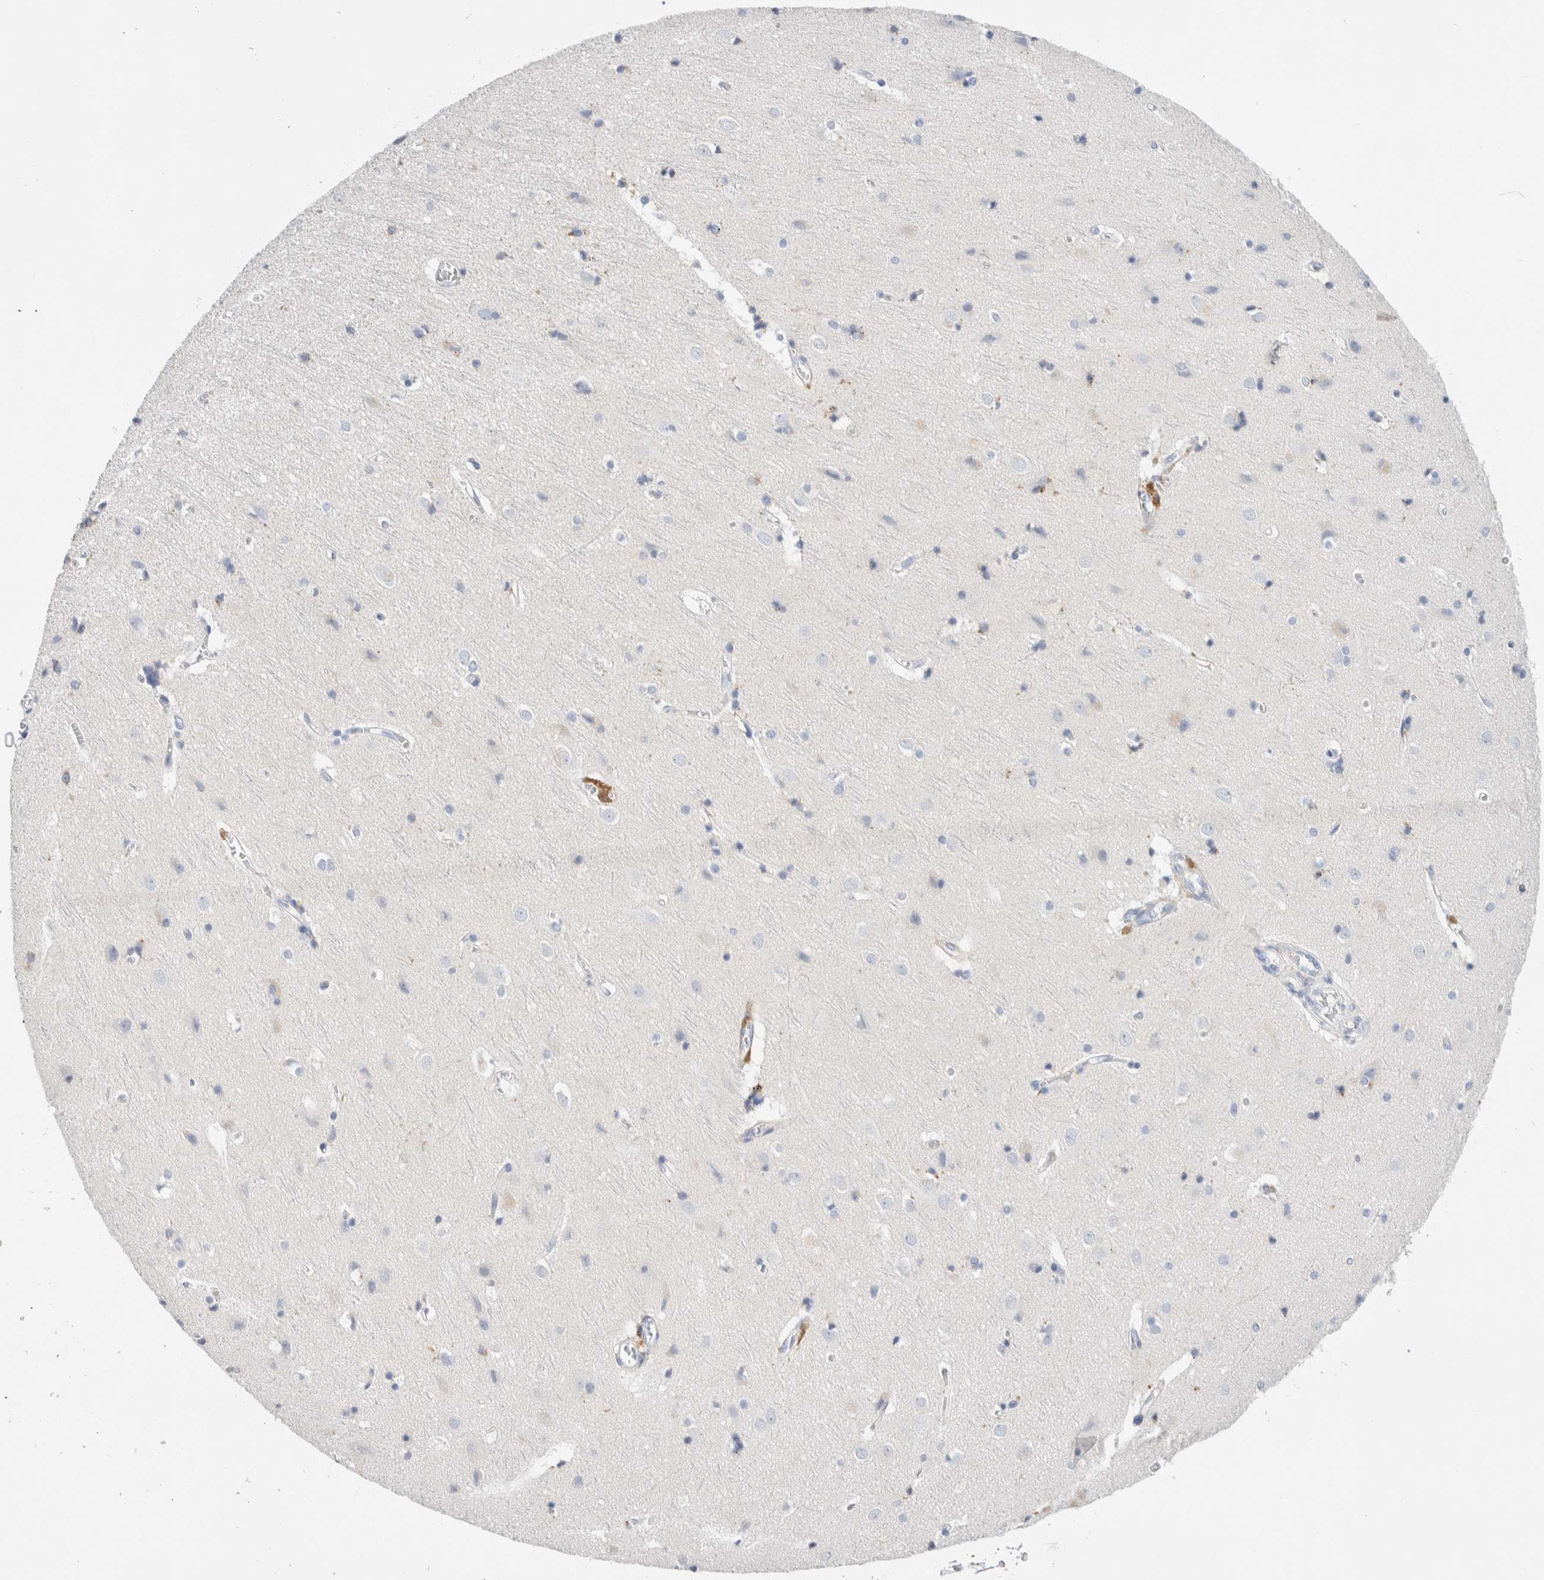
{"staining": {"intensity": "negative", "quantity": "none", "location": "none"}, "tissue": "cerebral cortex", "cell_type": "Endothelial cells", "image_type": "normal", "snomed": [{"axis": "morphology", "description": "Normal tissue, NOS"}, {"axis": "topography", "description": "Cerebral cortex"}], "caption": "The photomicrograph shows no staining of endothelial cells in unremarkable cerebral cortex.", "gene": "METRNL", "patient": {"sex": "male", "age": 54}}